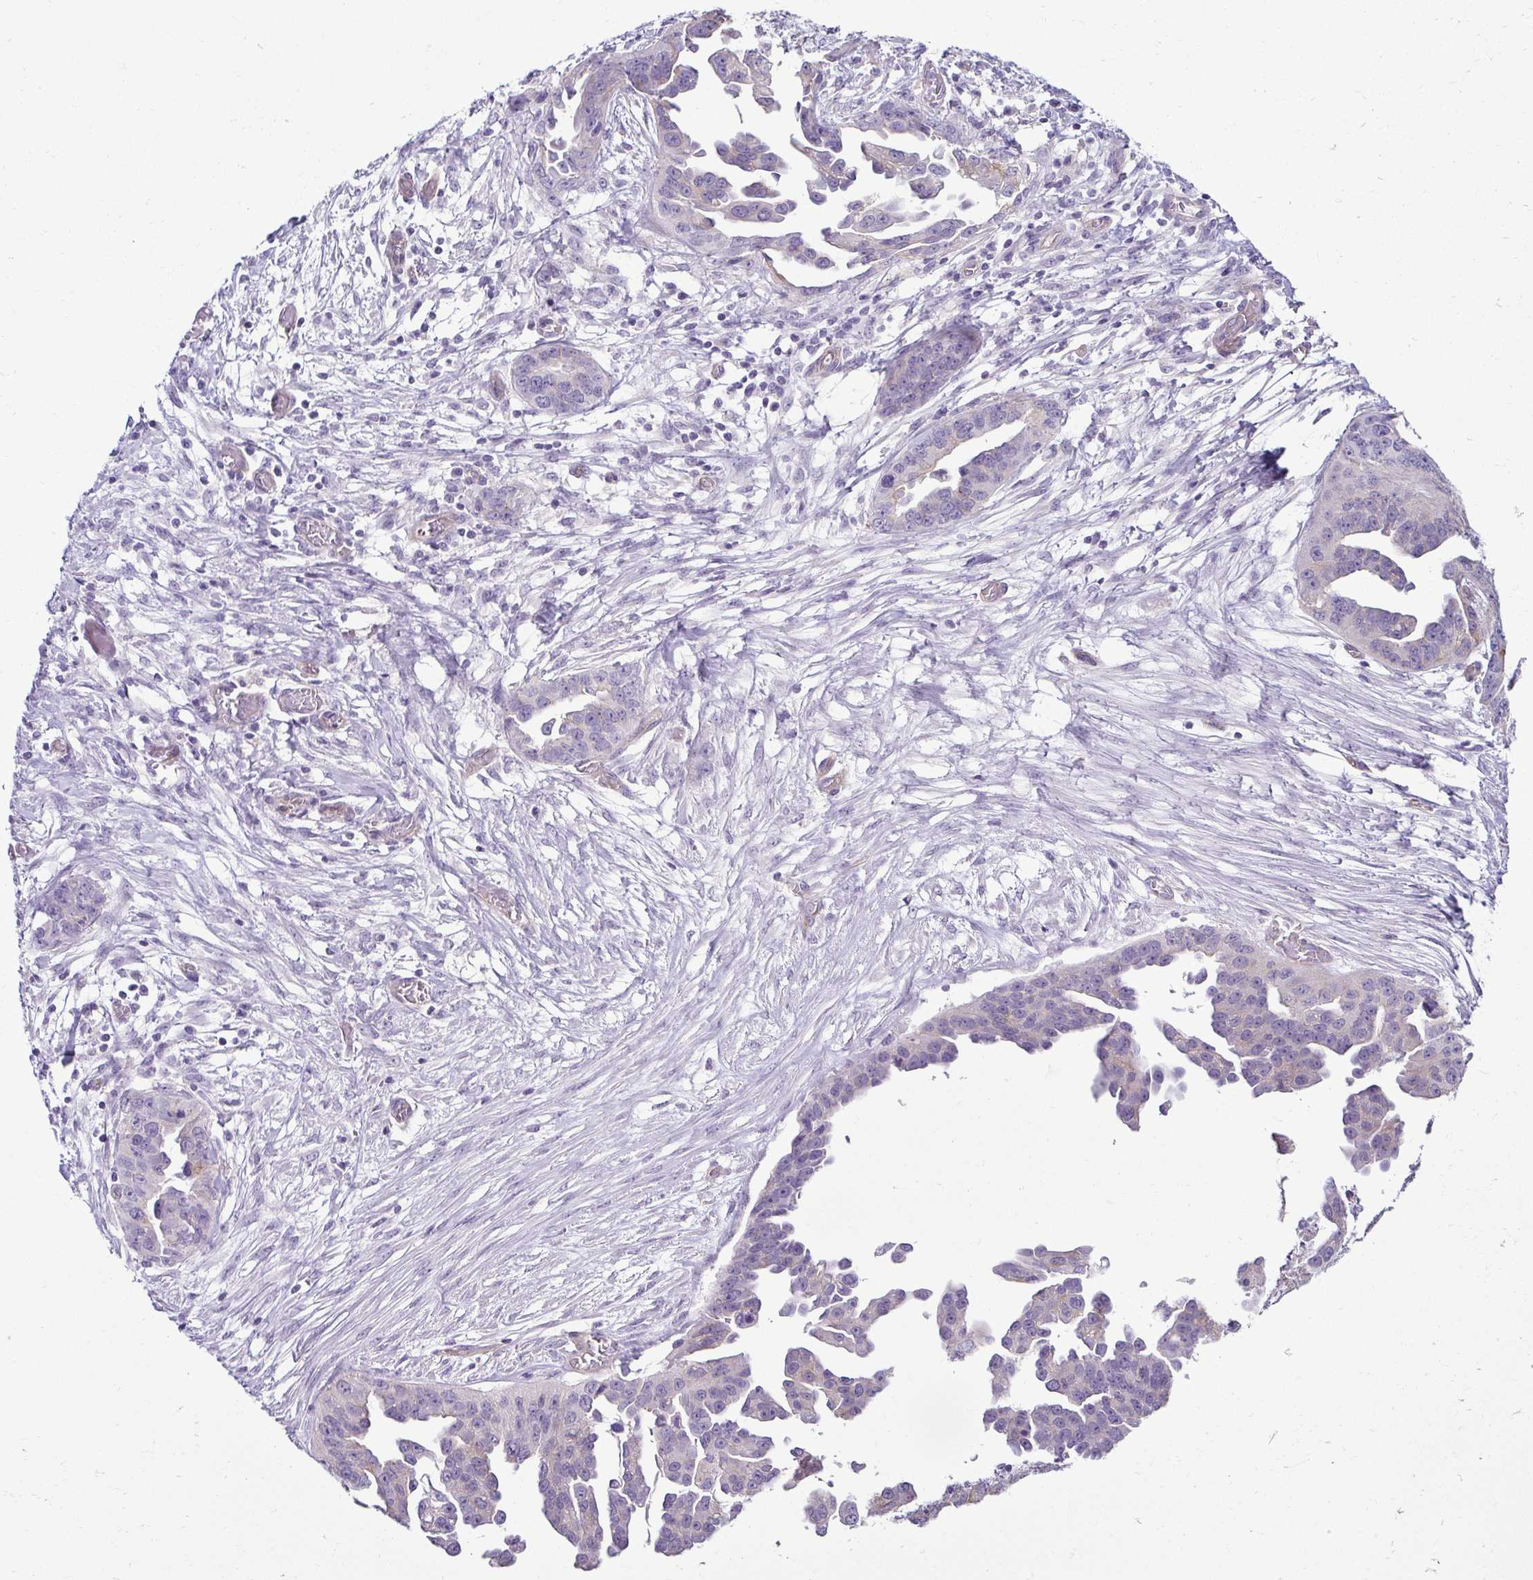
{"staining": {"intensity": "negative", "quantity": "none", "location": "none"}, "tissue": "ovarian cancer", "cell_type": "Tumor cells", "image_type": "cancer", "snomed": [{"axis": "morphology", "description": "Cystadenocarcinoma, serous, NOS"}, {"axis": "topography", "description": "Ovary"}], "caption": "A high-resolution photomicrograph shows IHC staining of serous cystadenocarcinoma (ovarian), which reveals no significant staining in tumor cells.", "gene": "CASP14", "patient": {"sex": "female", "age": 75}}